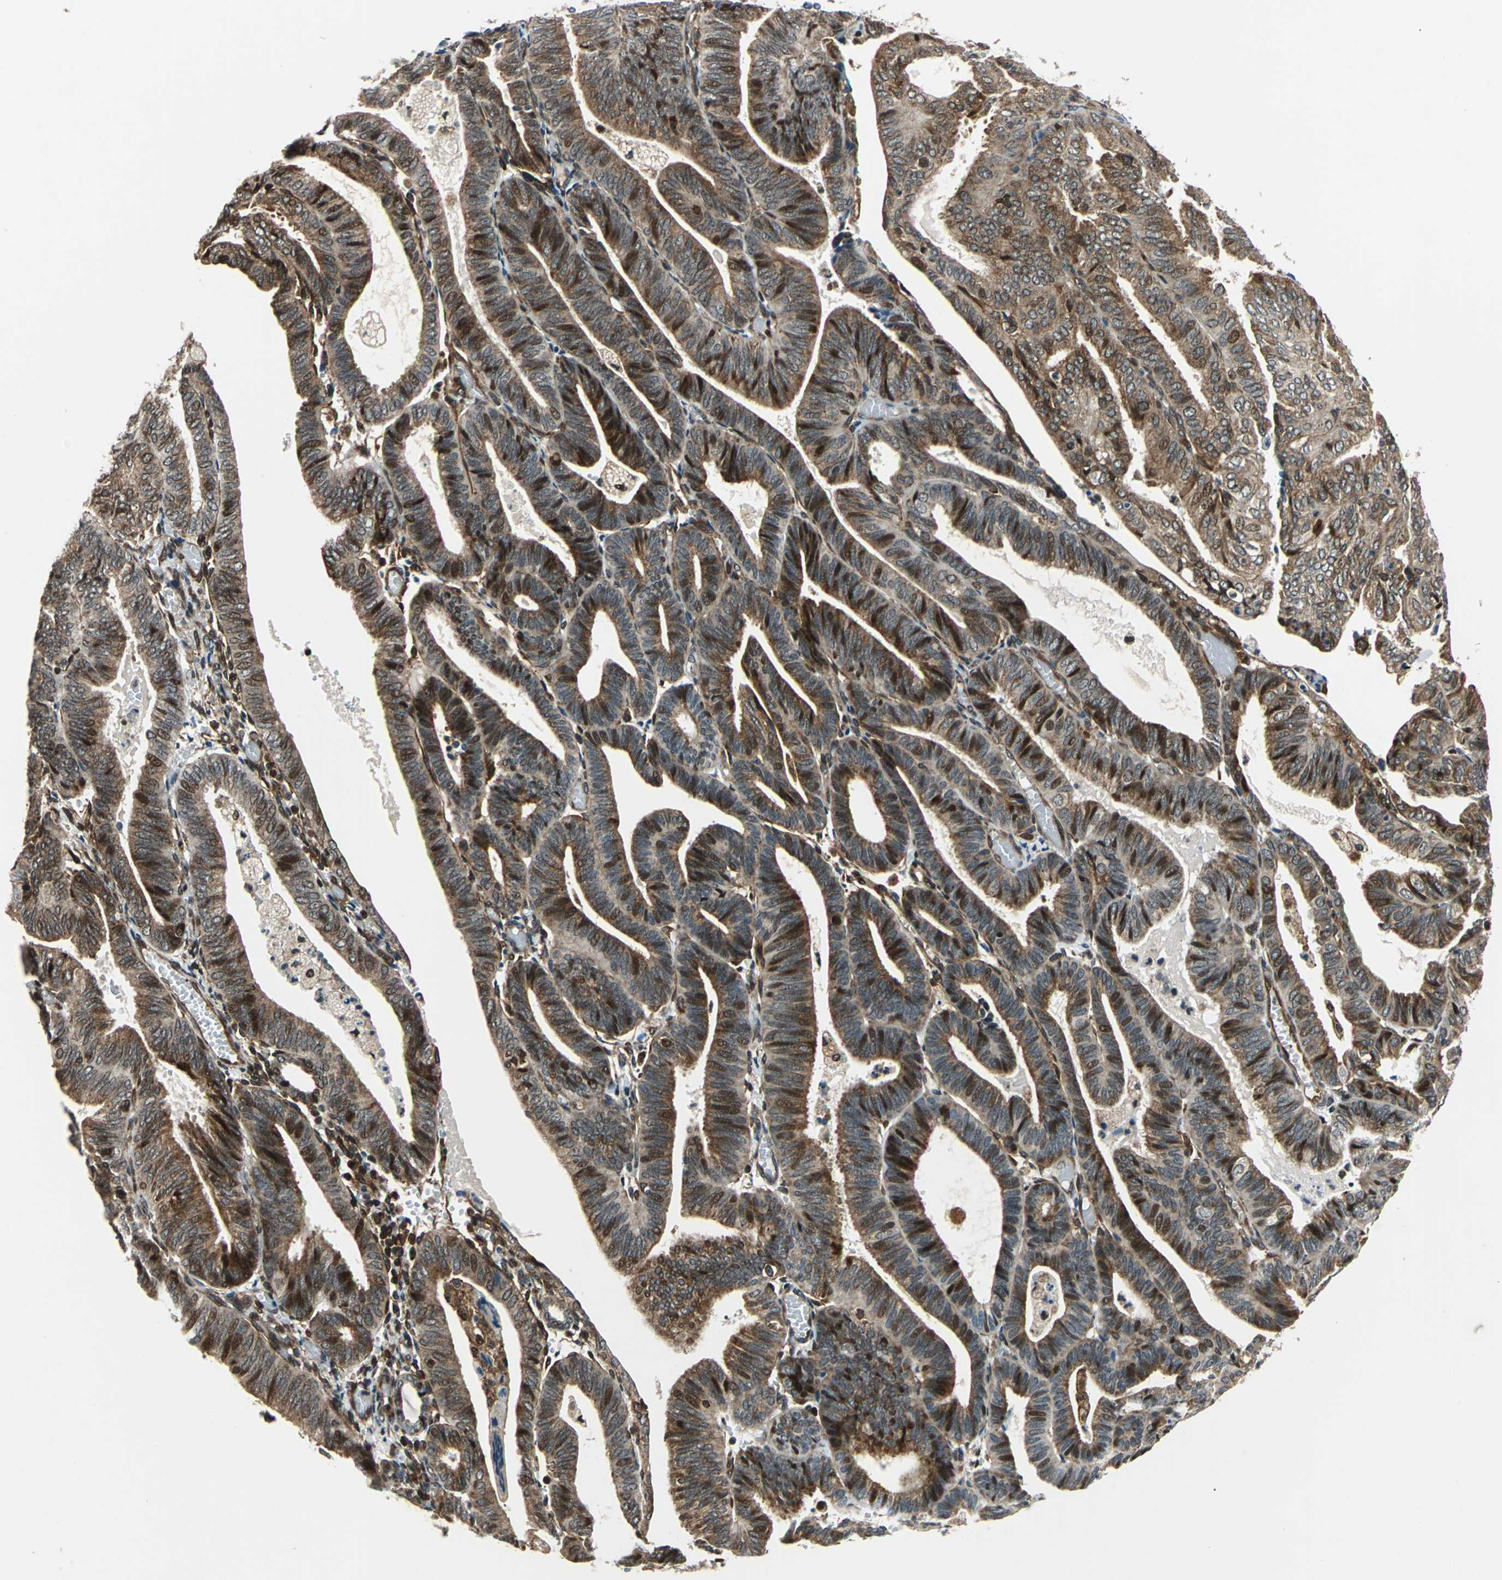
{"staining": {"intensity": "strong", "quantity": ">75%", "location": "cytoplasmic/membranous,nuclear"}, "tissue": "endometrial cancer", "cell_type": "Tumor cells", "image_type": "cancer", "snomed": [{"axis": "morphology", "description": "Adenocarcinoma, NOS"}, {"axis": "topography", "description": "Uterus"}], "caption": "Protein analysis of endometrial adenocarcinoma tissue displays strong cytoplasmic/membranous and nuclear expression in approximately >75% of tumor cells.", "gene": "AATF", "patient": {"sex": "female", "age": 60}}